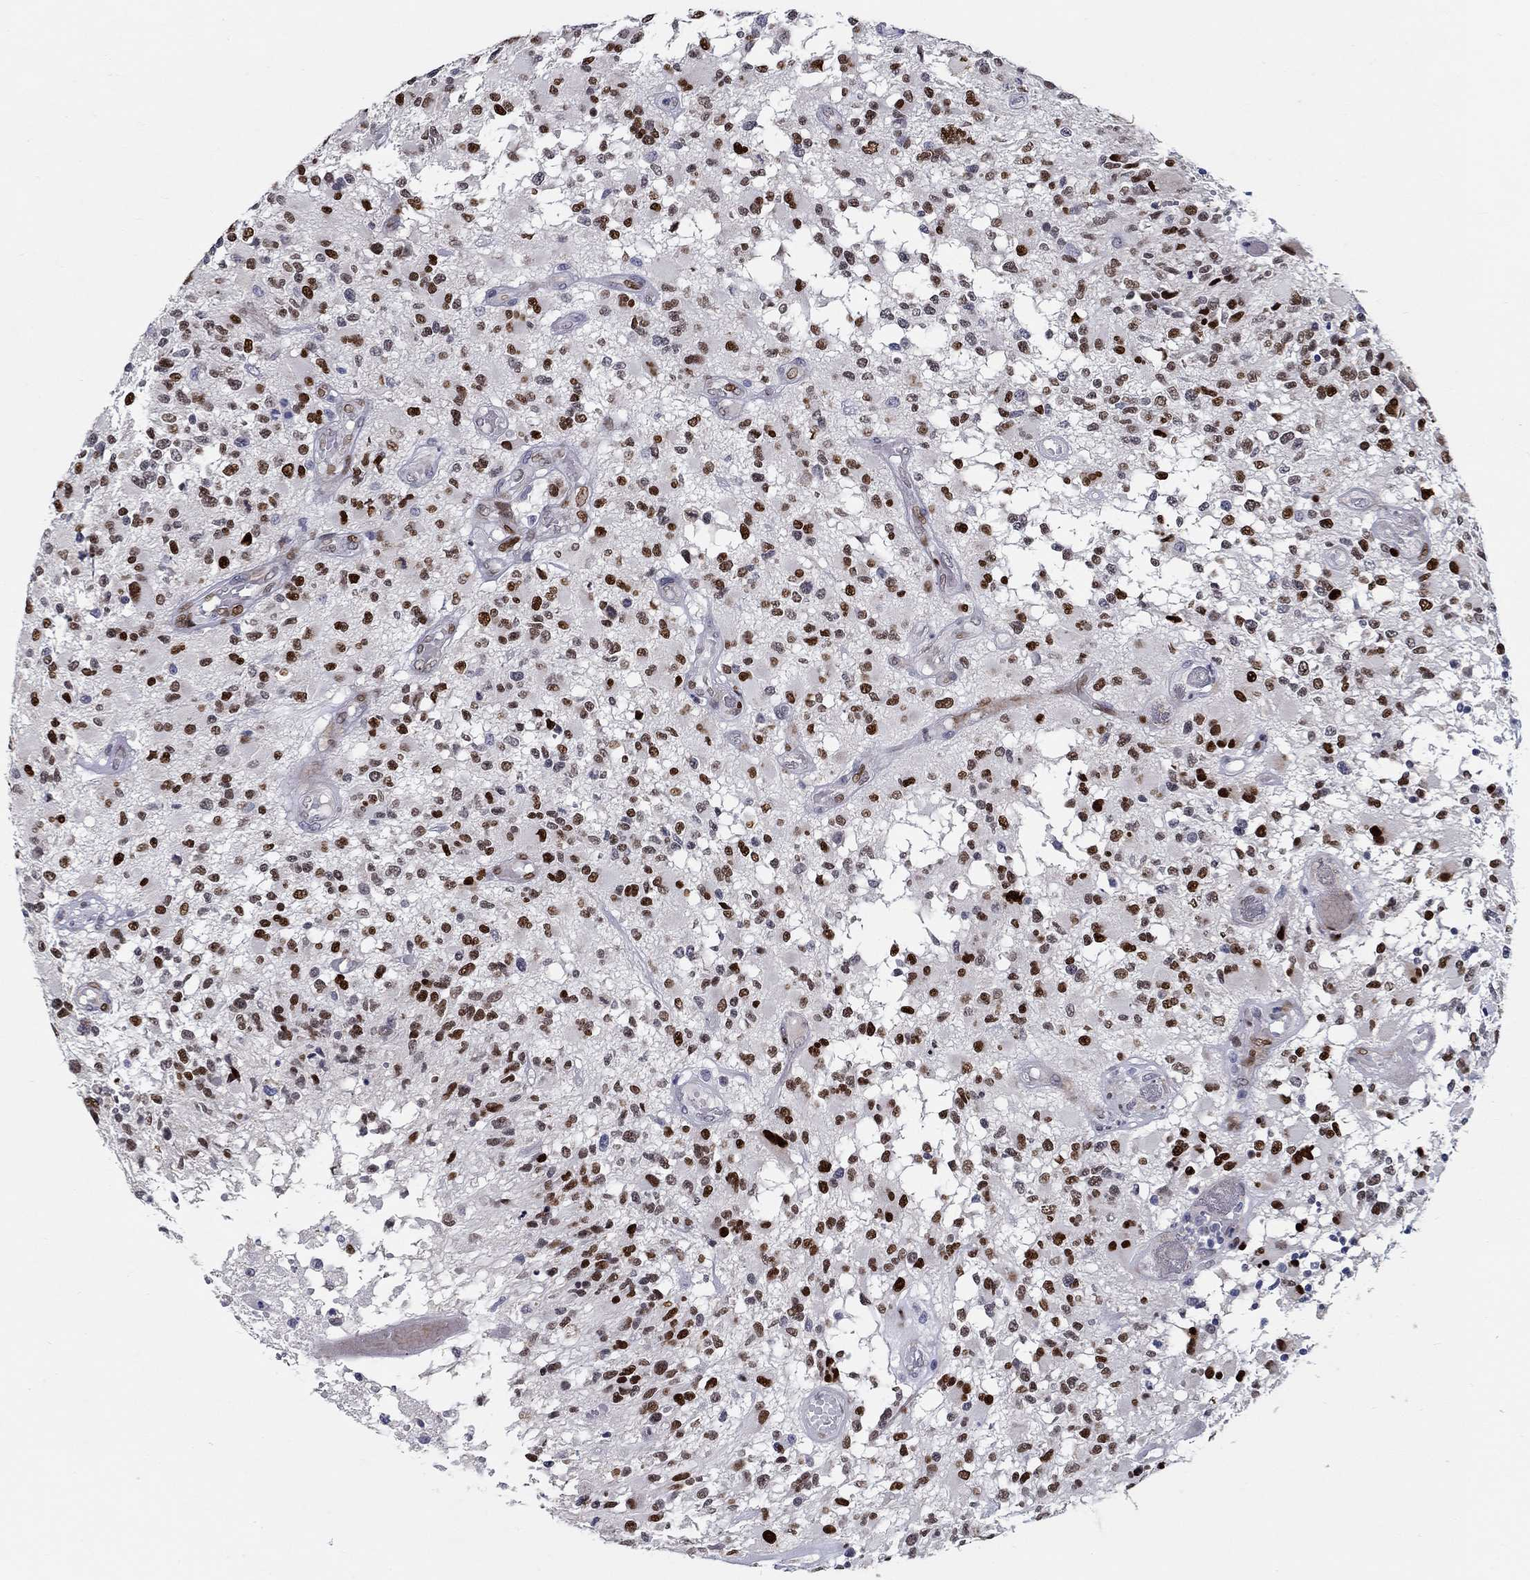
{"staining": {"intensity": "strong", "quantity": ">75%", "location": "nuclear"}, "tissue": "glioma", "cell_type": "Tumor cells", "image_type": "cancer", "snomed": [{"axis": "morphology", "description": "Glioma, malignant, High grade"}, {"axis": "topography", "description": "Brain"}], "caption": "Human malignant glioma (high-grade) stained with a protein marker displays strong staining in tumor cells.", "gene": "RAPGEF5", "patient": {"sex": "female", "age": 63}}